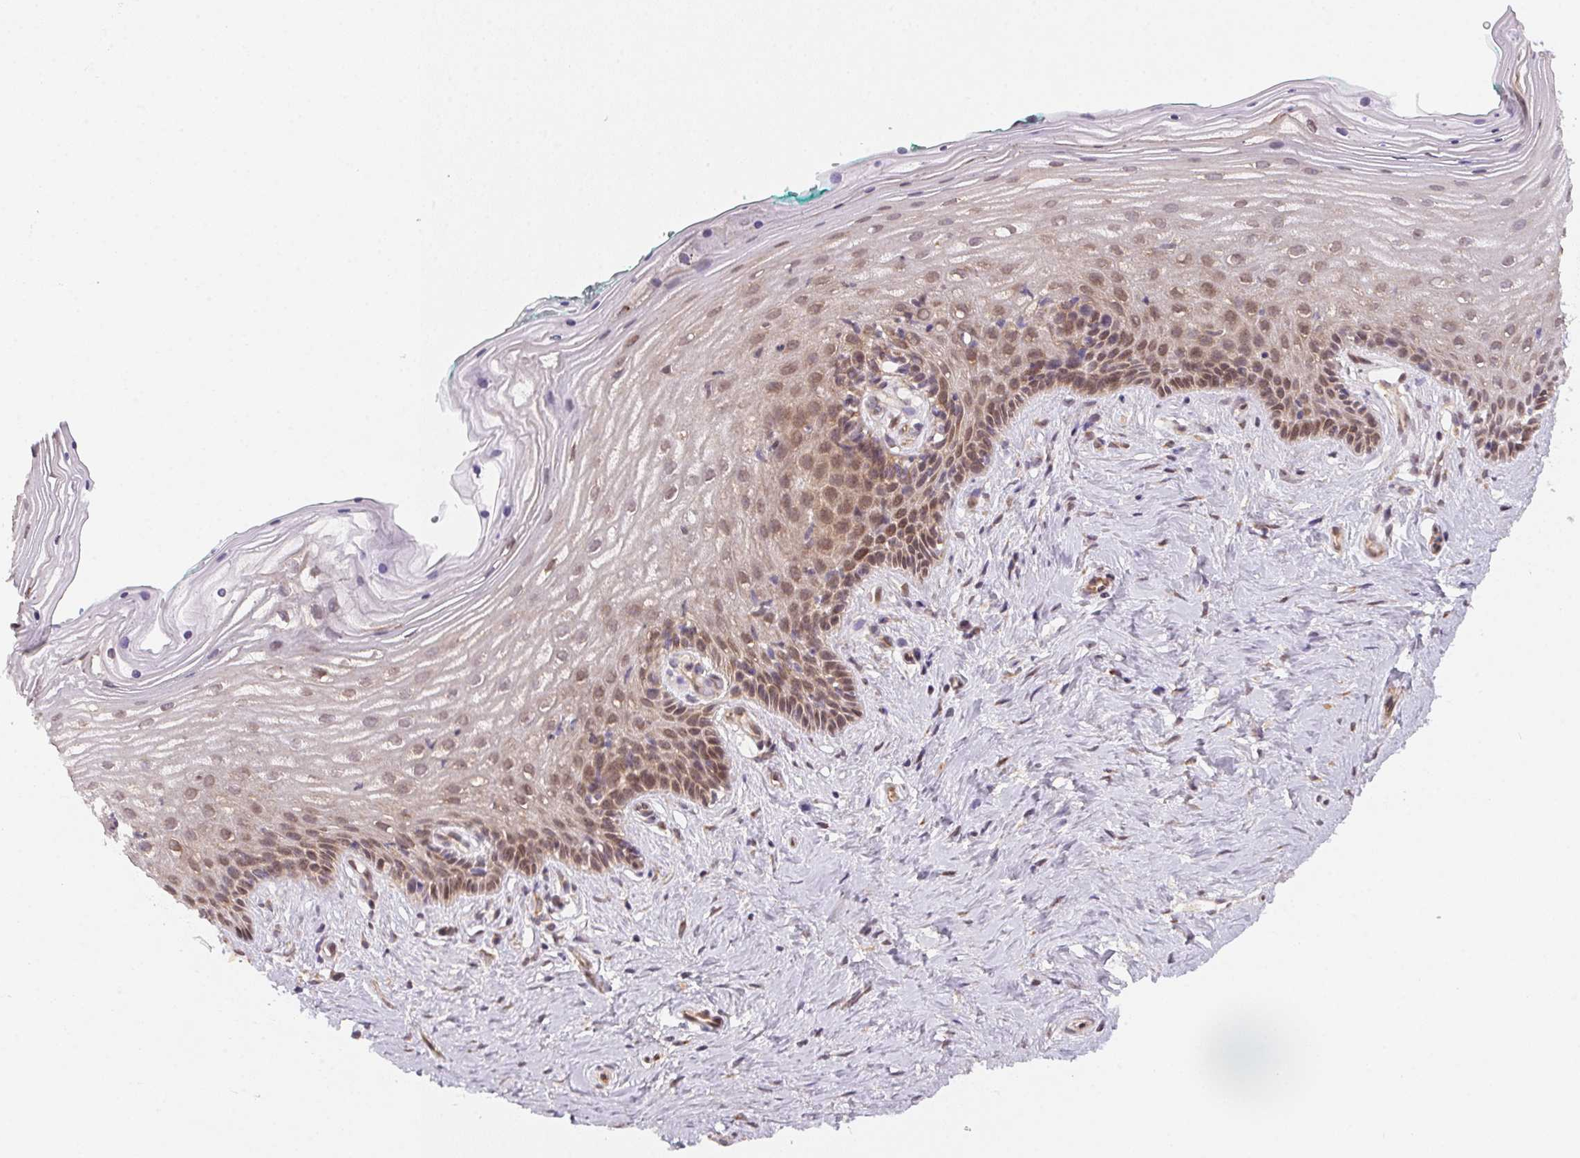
{"staining": {"intensity": "weak", "quantity": "25%-75%", "location": "cytoplasmic/membranous,nuclear"}, "tissue": "vagina", "cell_type": "Squamous epithelial cells", "image_type": "normal", "snomed": [{"axis": "morphology", "description": "Normal tissue, NOS"}, {"axis": "topography", "description": "Vagina"}], "caption": "Weak cytoplasmic/membranous,nuclear expression is seen in about 25%-75% of squamous epithelial cells in normal vagina. The staining is performed using DAB brown chromogen to label protein expression. The nuclei are counter-stained blue using hematoxylin.", "gene": "EI24", "patient": {"sex": "female", "age": 45}}